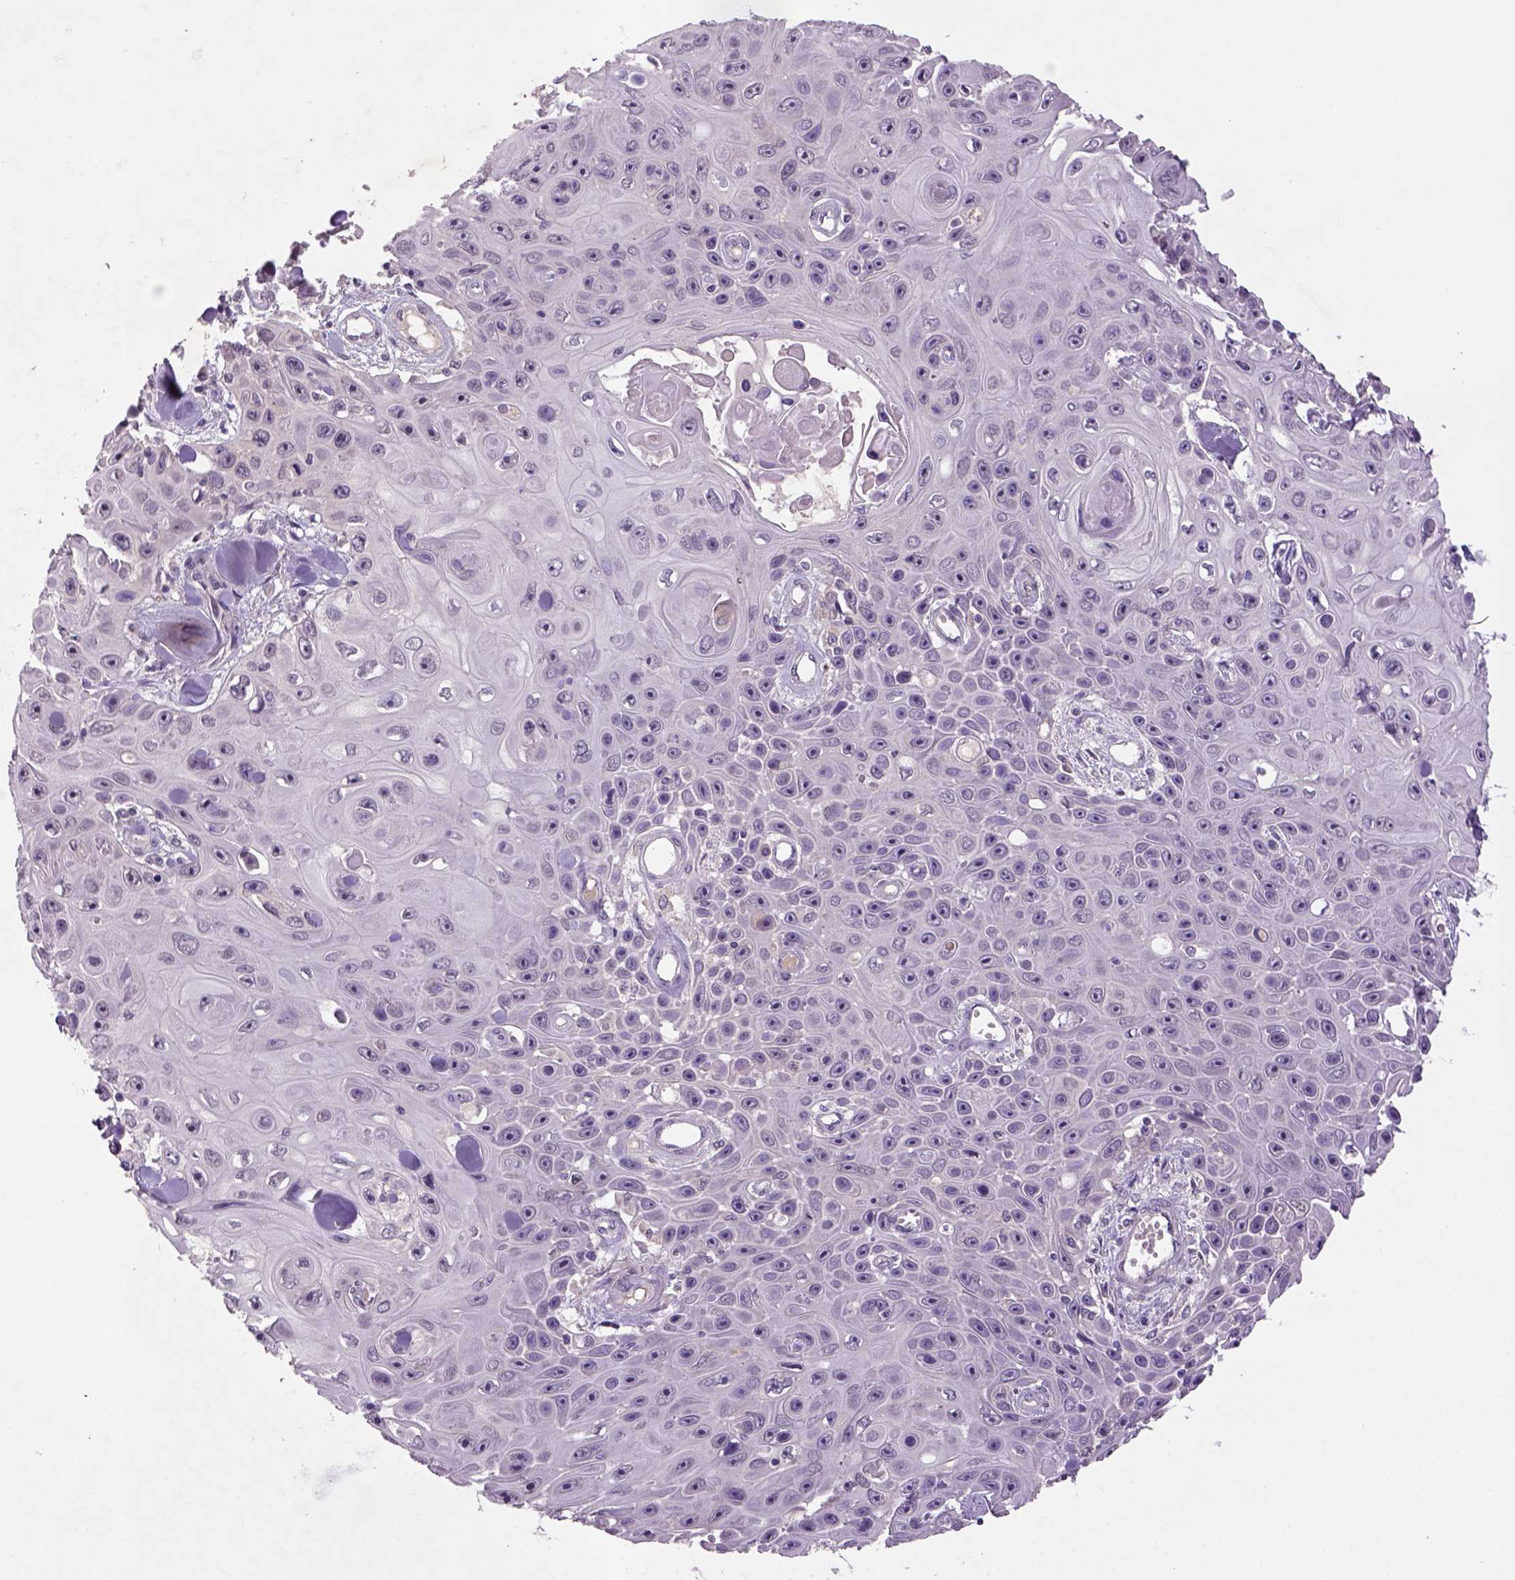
{"staining": {"intensity": "negative", "quantity": "none", "location": "none"}, "tissue": "skin cancer", "cell_type": "Tumor cells", "image_type": "cancer", "snomed": [{"axis": "morphology", "description": "Squamous cell carcinoma, NOS"}, {"axis": "topography", "description": "Skin"}], "caption": "A high-resolution photomicrograph shows IHC staining of skin cancer (squamous cell carcinoma), which reveals no significant positivity in tumor cells. (Brightfield microscopy of DAB IHC at high magnification).", "gene": "NLGN2", "patient": {"sex": "male", "age": 82}}